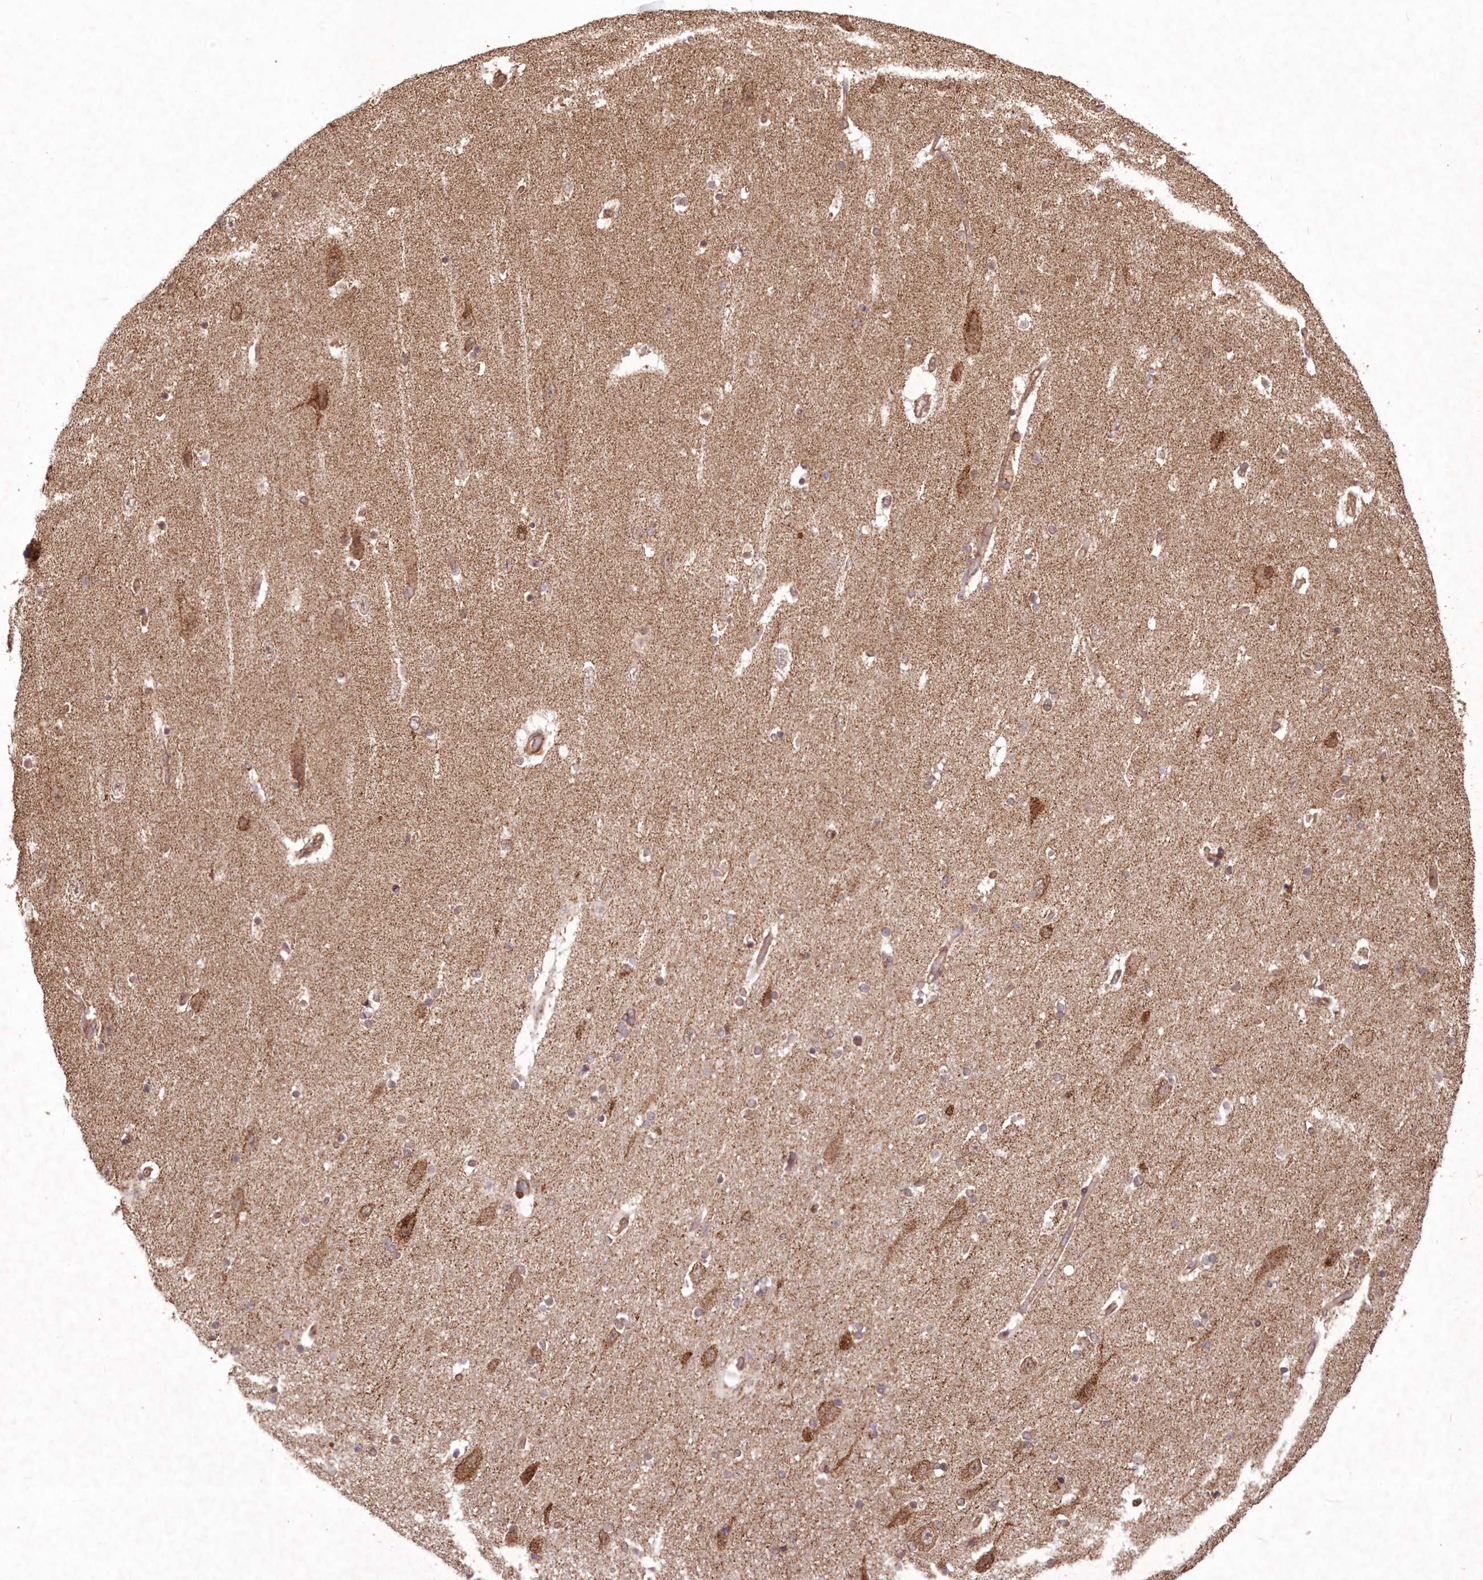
{"staining": {"intensity": "moderate", "quantity": "25%-75%", "location": "cytoplasmic/membranous"}, "tissue": "hippocampus", "cell_type": "Glial cells", "image_type": "normal", "snomed": [{"axis": "morphology", "description": "Normal tissue, NOS"}, {"axis": "topography", "description": "Hippocampus"}], "caption": "DAB immunohistochemical staining of normal human hippocampus displays moderate cytoplasmic/membranous protein positivity in approximately 25%-75% of glial cells. (brown staining indicates protein expression, while blue staining denotes nuclei).", "gene": "TMEM139", "patient": {"sex": "female", "age": 54}}